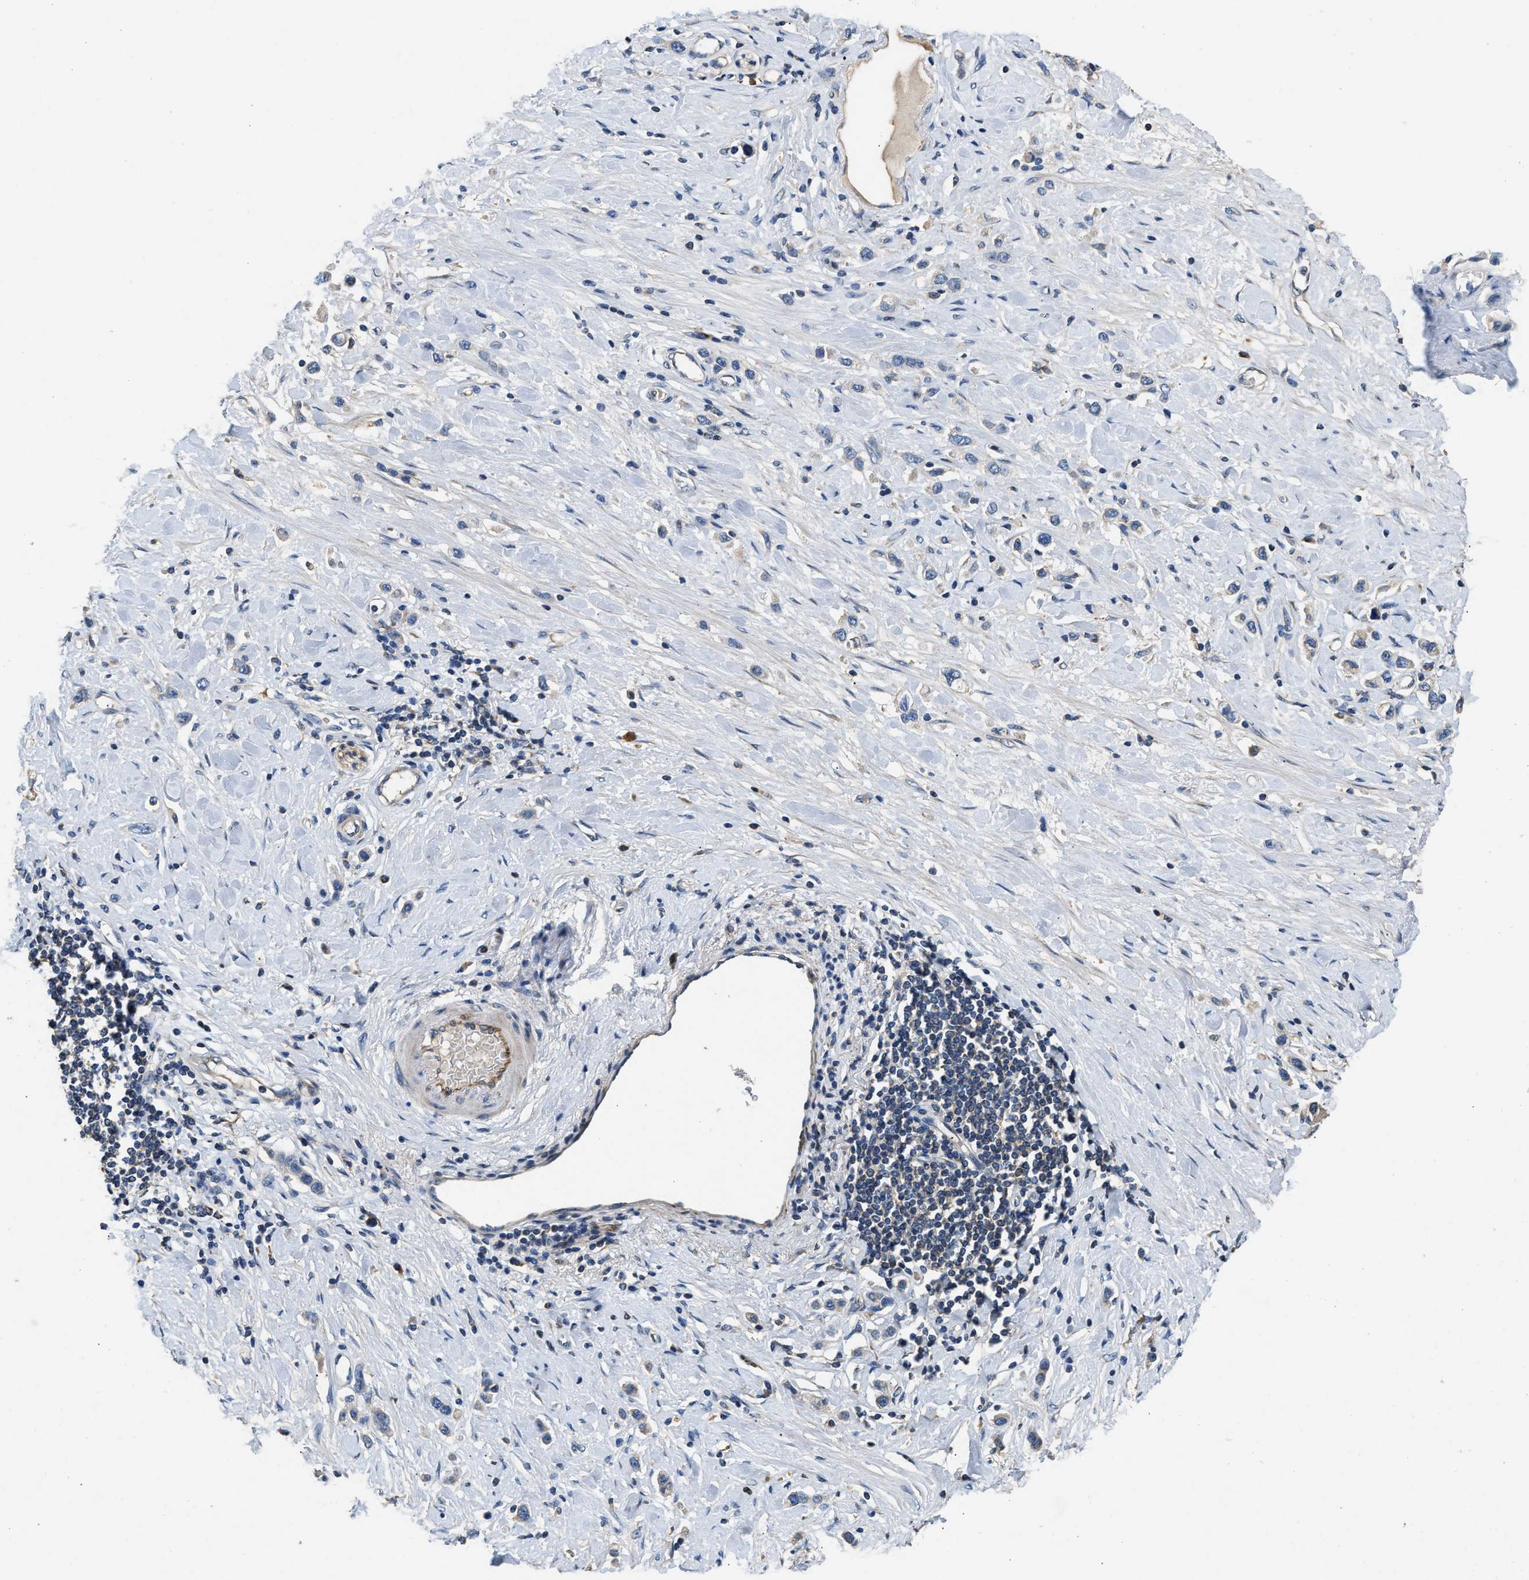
{"staining": {"intensity": "negative", "quantity": "none", "location": "none"}, "tissue": "stomach cancer", "cell_type": "Tumor cells", "image_type": "cancer", "snomed": [{"axis": "morphology", "description": "Adenocarcinoma, NOS"}, {"axis": "topography", "description": "Stomach"}], "caption": "Immunohistochemical staining of stomach cancer demonstrates no significant staining in tumor cells.", "gene": "IL17RC", "patient": {"sex": "female", "age": 65}}